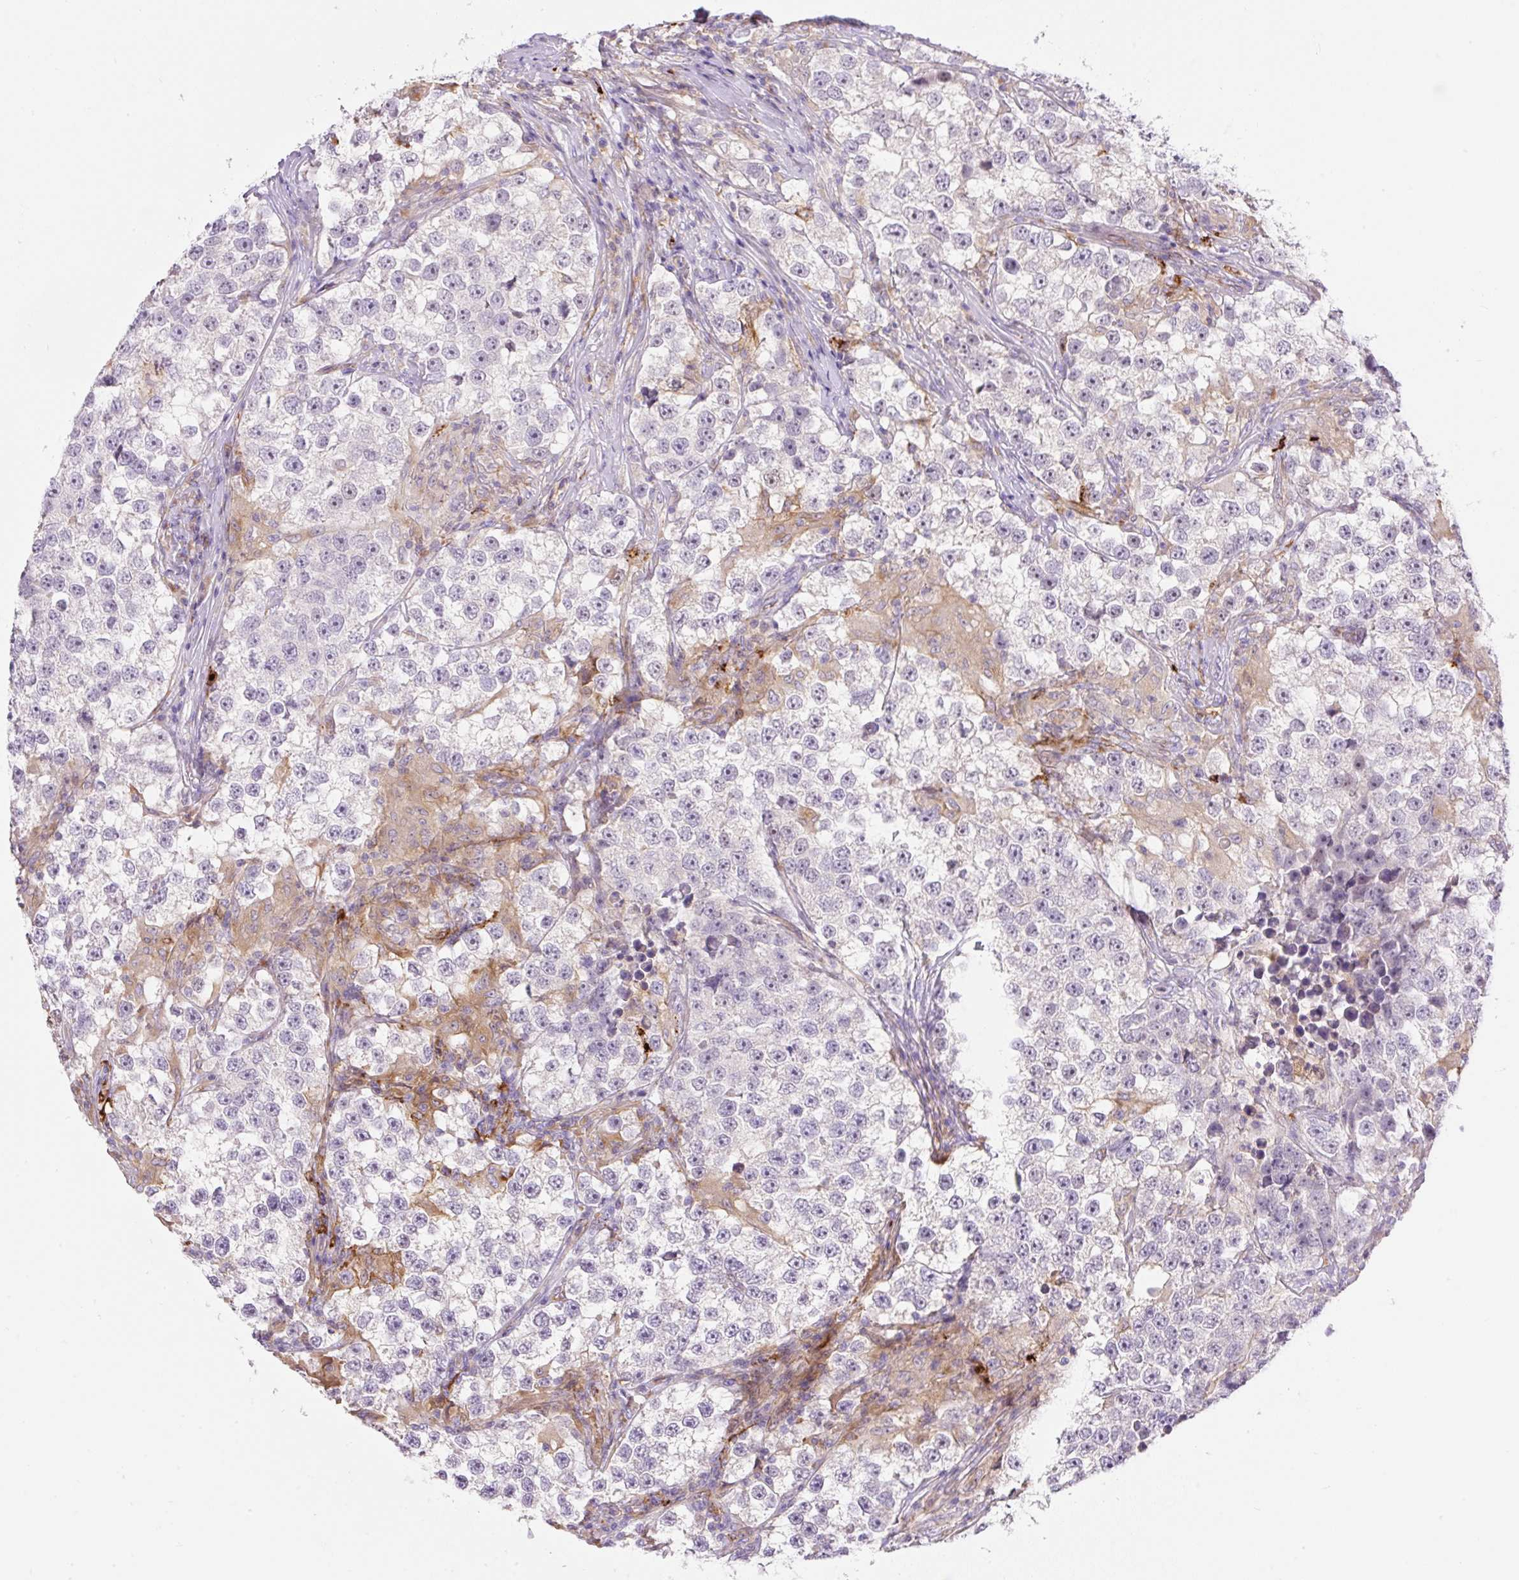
{"staining": {"intensity": "negative", "quantity": "none", "location": "none"}, "tissue": "testis cancer", "cell_type": "Tumor cells", "image_type": "cancer", "snomed": [{"axis": "morphology", "description": "Seminoma, NOS"}, {"axis": "topography", "description": "Testis"}], "caption": "This image is of testis cancer stained with IHC to label a protein in brown with the nuclei are counter-stained blue. There is no positivity in tumor cells. (Immunohistochemistry, brightfield microscopy, high magnification).", "gene": "TDRD15", "patient": {"sex": "male", "age": 46}}